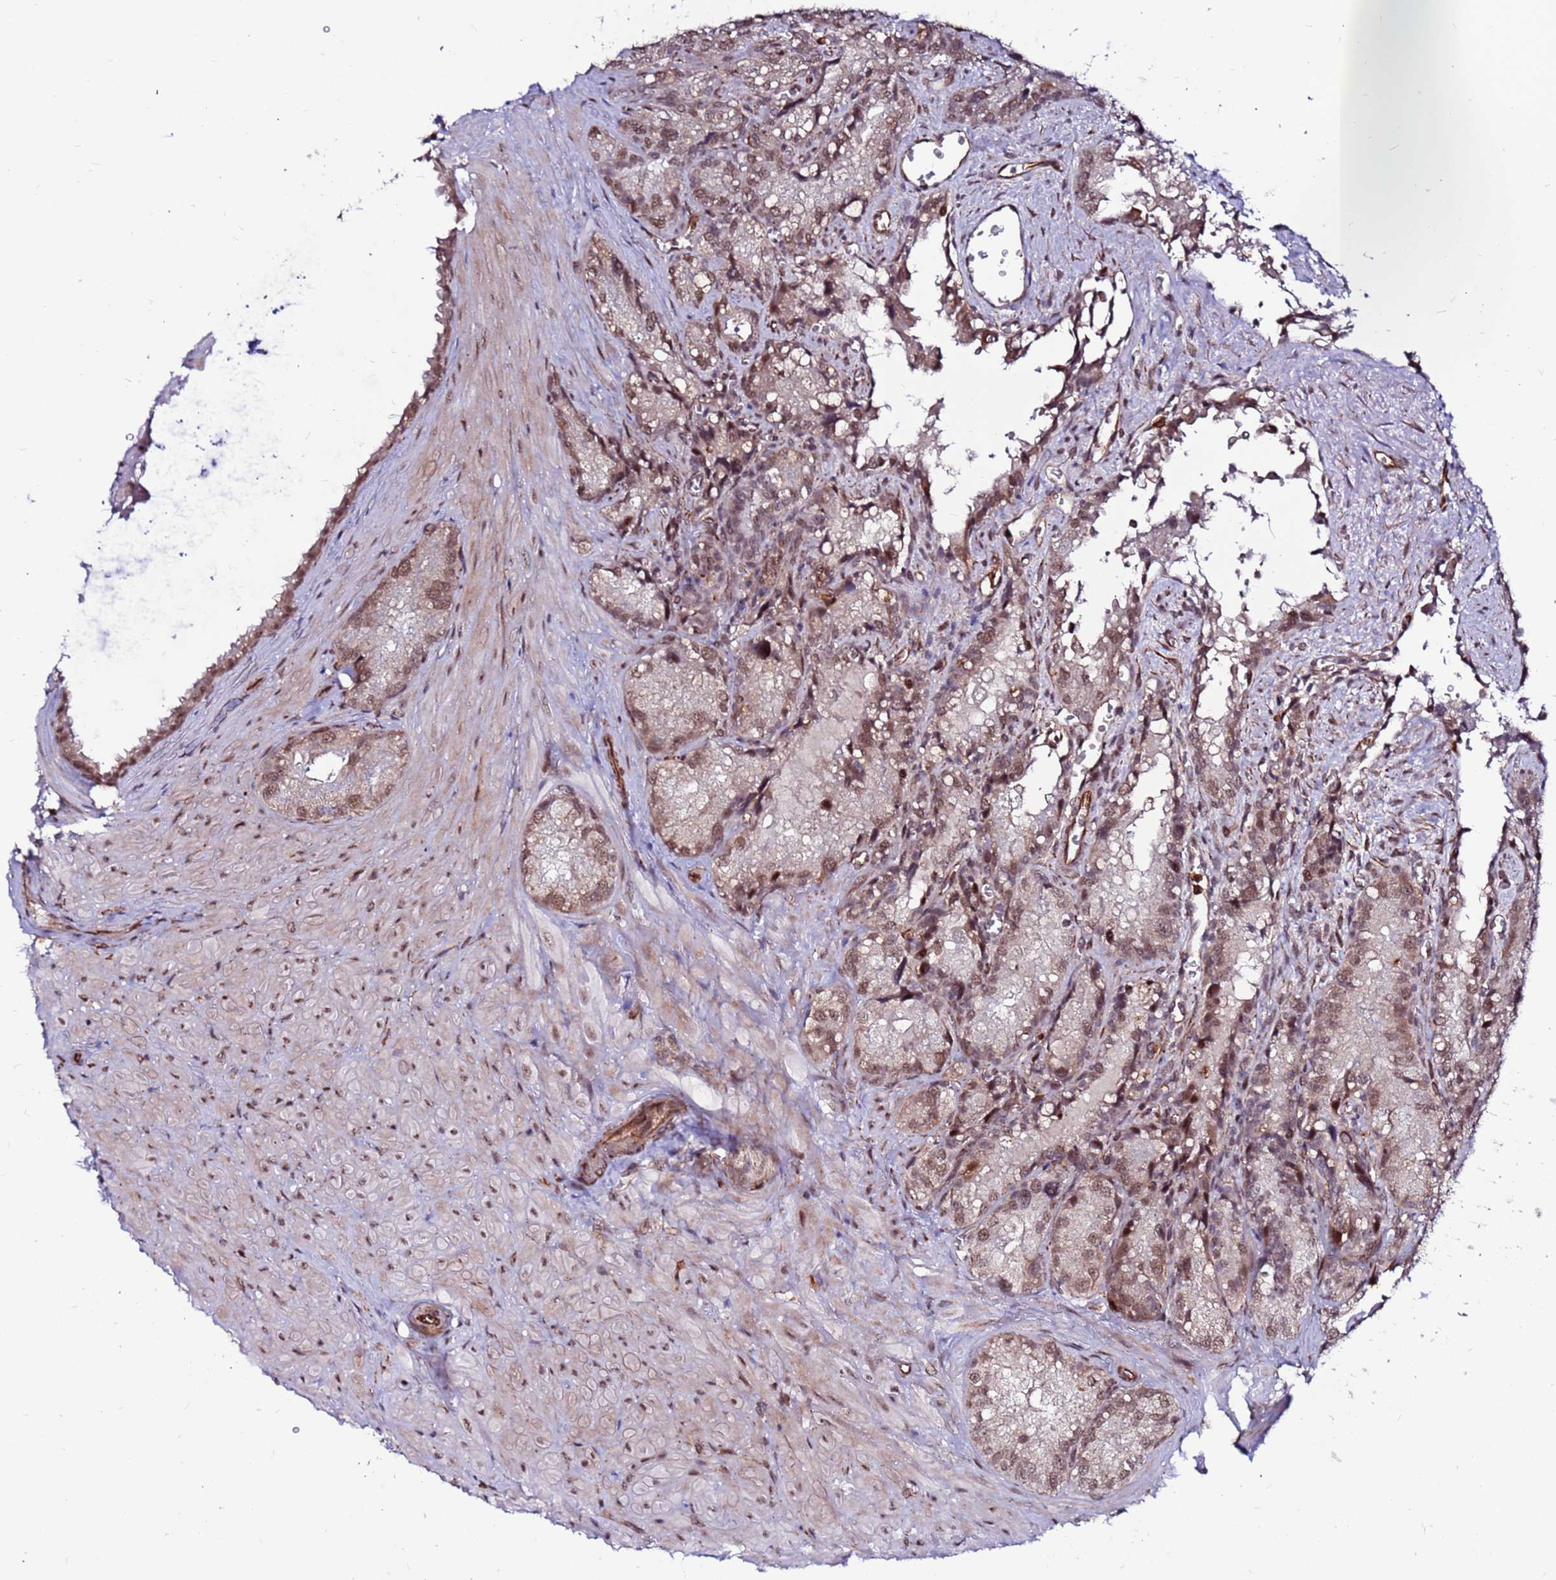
{"staining": {"intensity": "moderate", "quantity": ">75%", "location": "nuclear"}, "tissue": "seminal vesicle", "cell_type": "Glandular cells", "image_type": "normal", "snomed": [{"axis": "morphology", "description": "Normal tissue, NOS"}, {"axis": "topography", "description": "Seminal veicle"}], "caption": "There is medium levels of moderate nuclear positivity in glandular cells of benign seminal vesicle, as demonstrated by immunohistochemical staining (brown color).", "gene": "CLK3", "patient": {"sex": "male", "age": 62}}